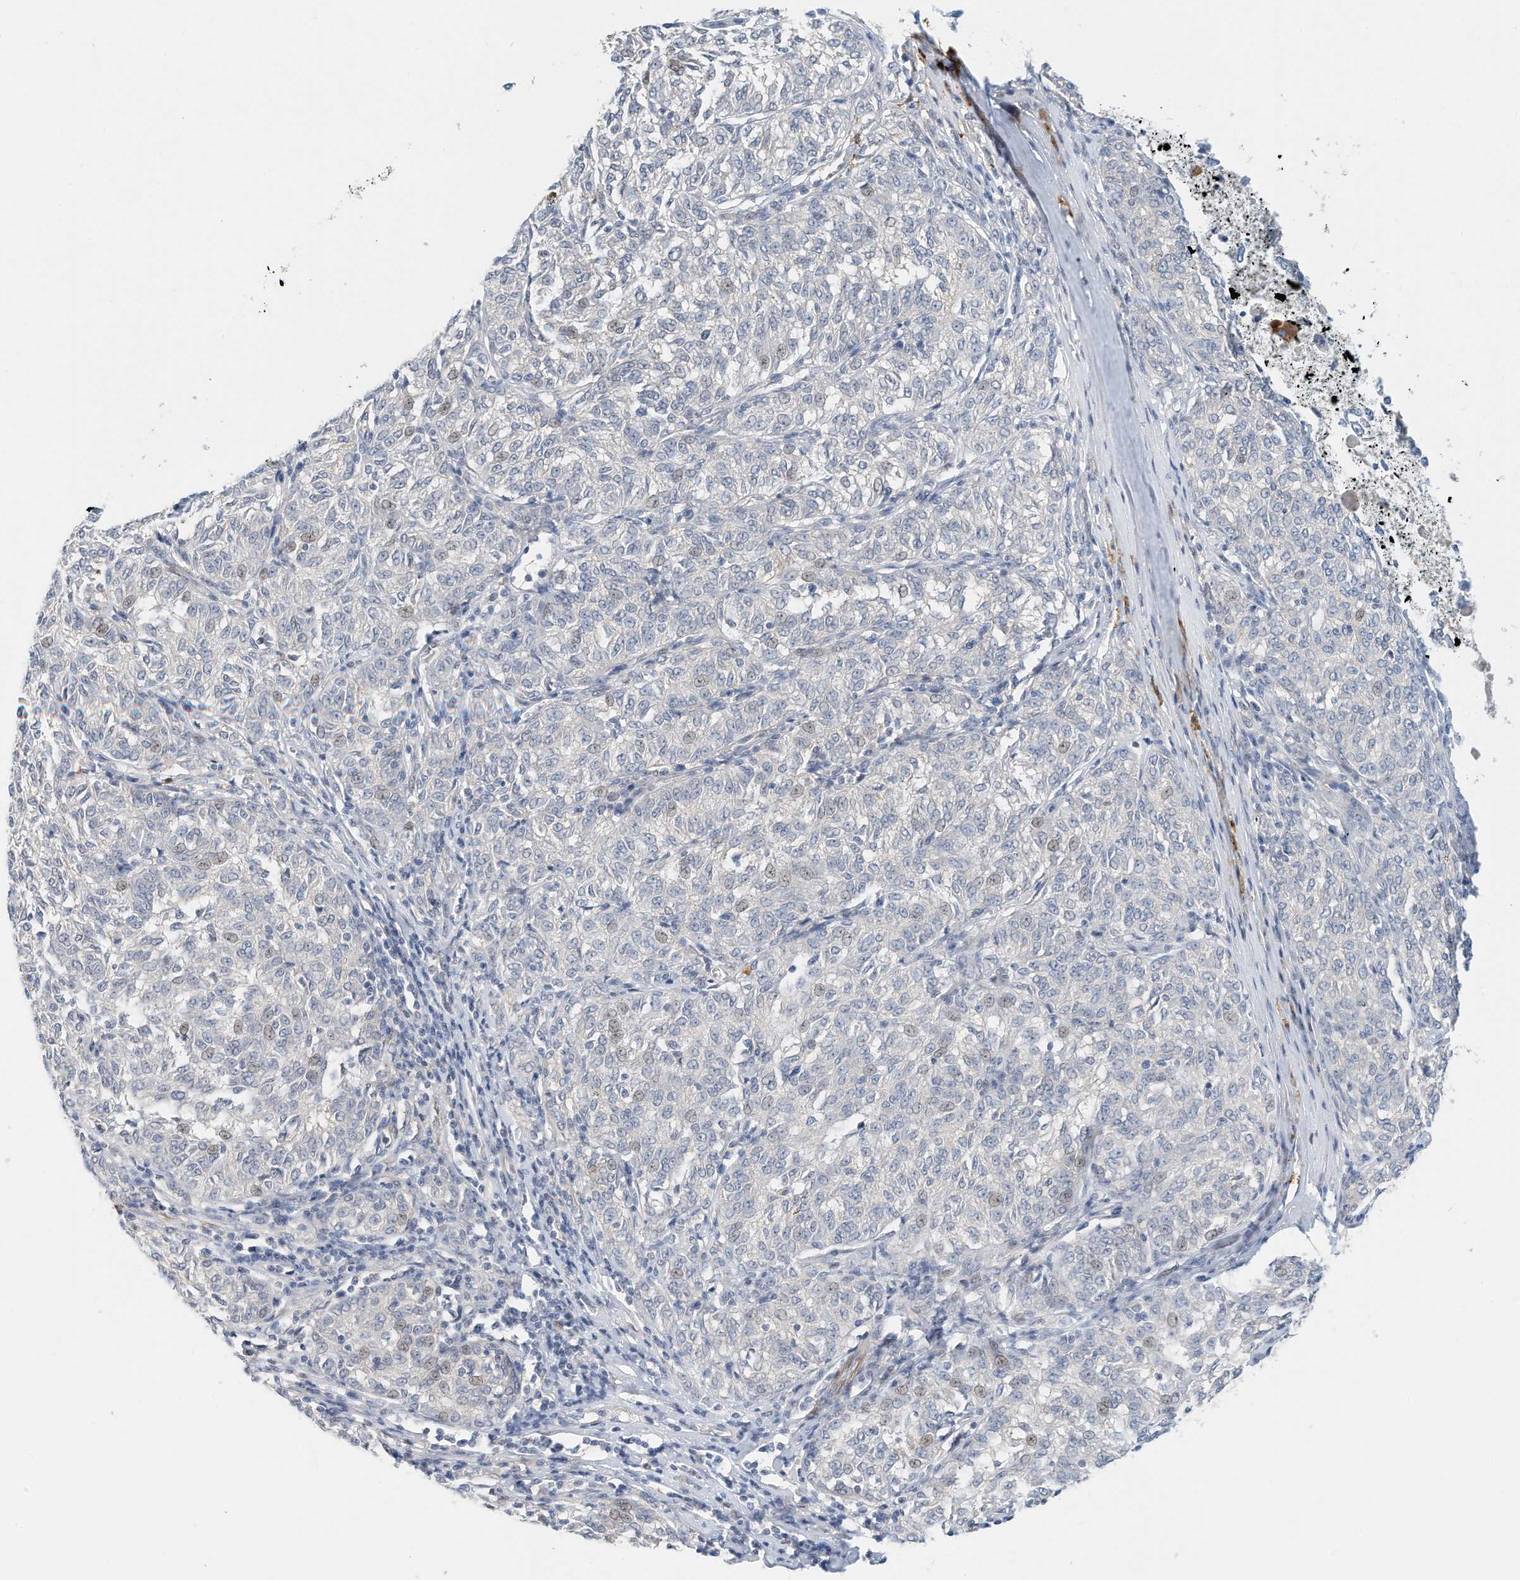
{"staining": {"intensity": "weak", "quantity": "<25%", "location": "nuclear"}, "tissue": "melanoma", "cell_type": "Tumor cells", "image_type": "cancer", "snomed": [{"axis": "morphology", "description": "Malignant melanoma, NOS"}, {"axis": "topography", "description": "Skin"}], "caption": "The histopathology image shows no significant expression in tumor cells of malignant melanoma.", "gene": "MICAL1", "patient": {"sex": "female", "age": 72}}